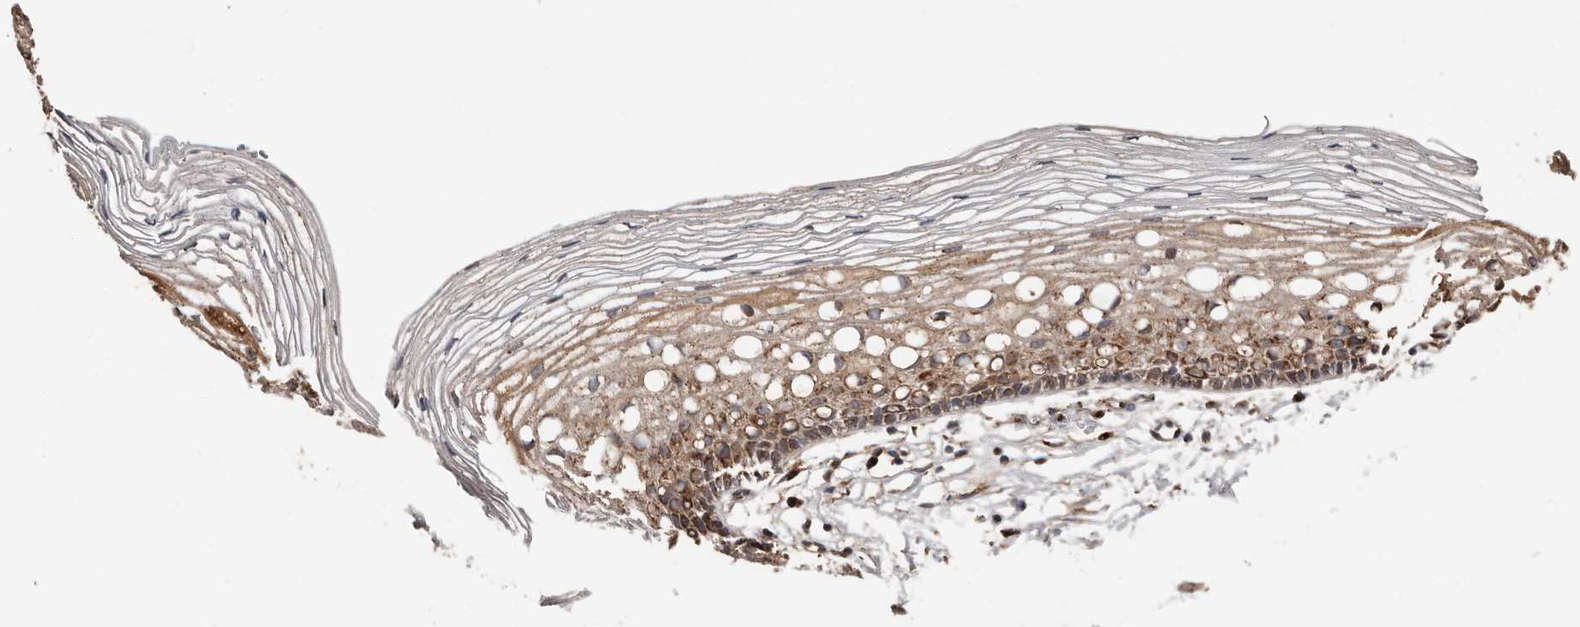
{"staining": {"intensity": "moderate", "quantity": ">75%", "location": "cytoplasmic/membranous"}, "tissue": "cervix", "cell_type": "Glandular cells", "image_type": "normal", "snomed": [{"axis": "morphology", "description": "Normal tissue, NOS"}, {"axis": "topography", "description": "Cervix"}], "caption": "Immunohistochemical staining of normal cervix reveals medium levels of moderate cytoplasmic/membranous positivity in approximately >75% of glandular cells. (Brightfield microscopy of DAB IHC at high magnification).", "gene": "COG1", "patient": {"sex": "female", "age": 27}}